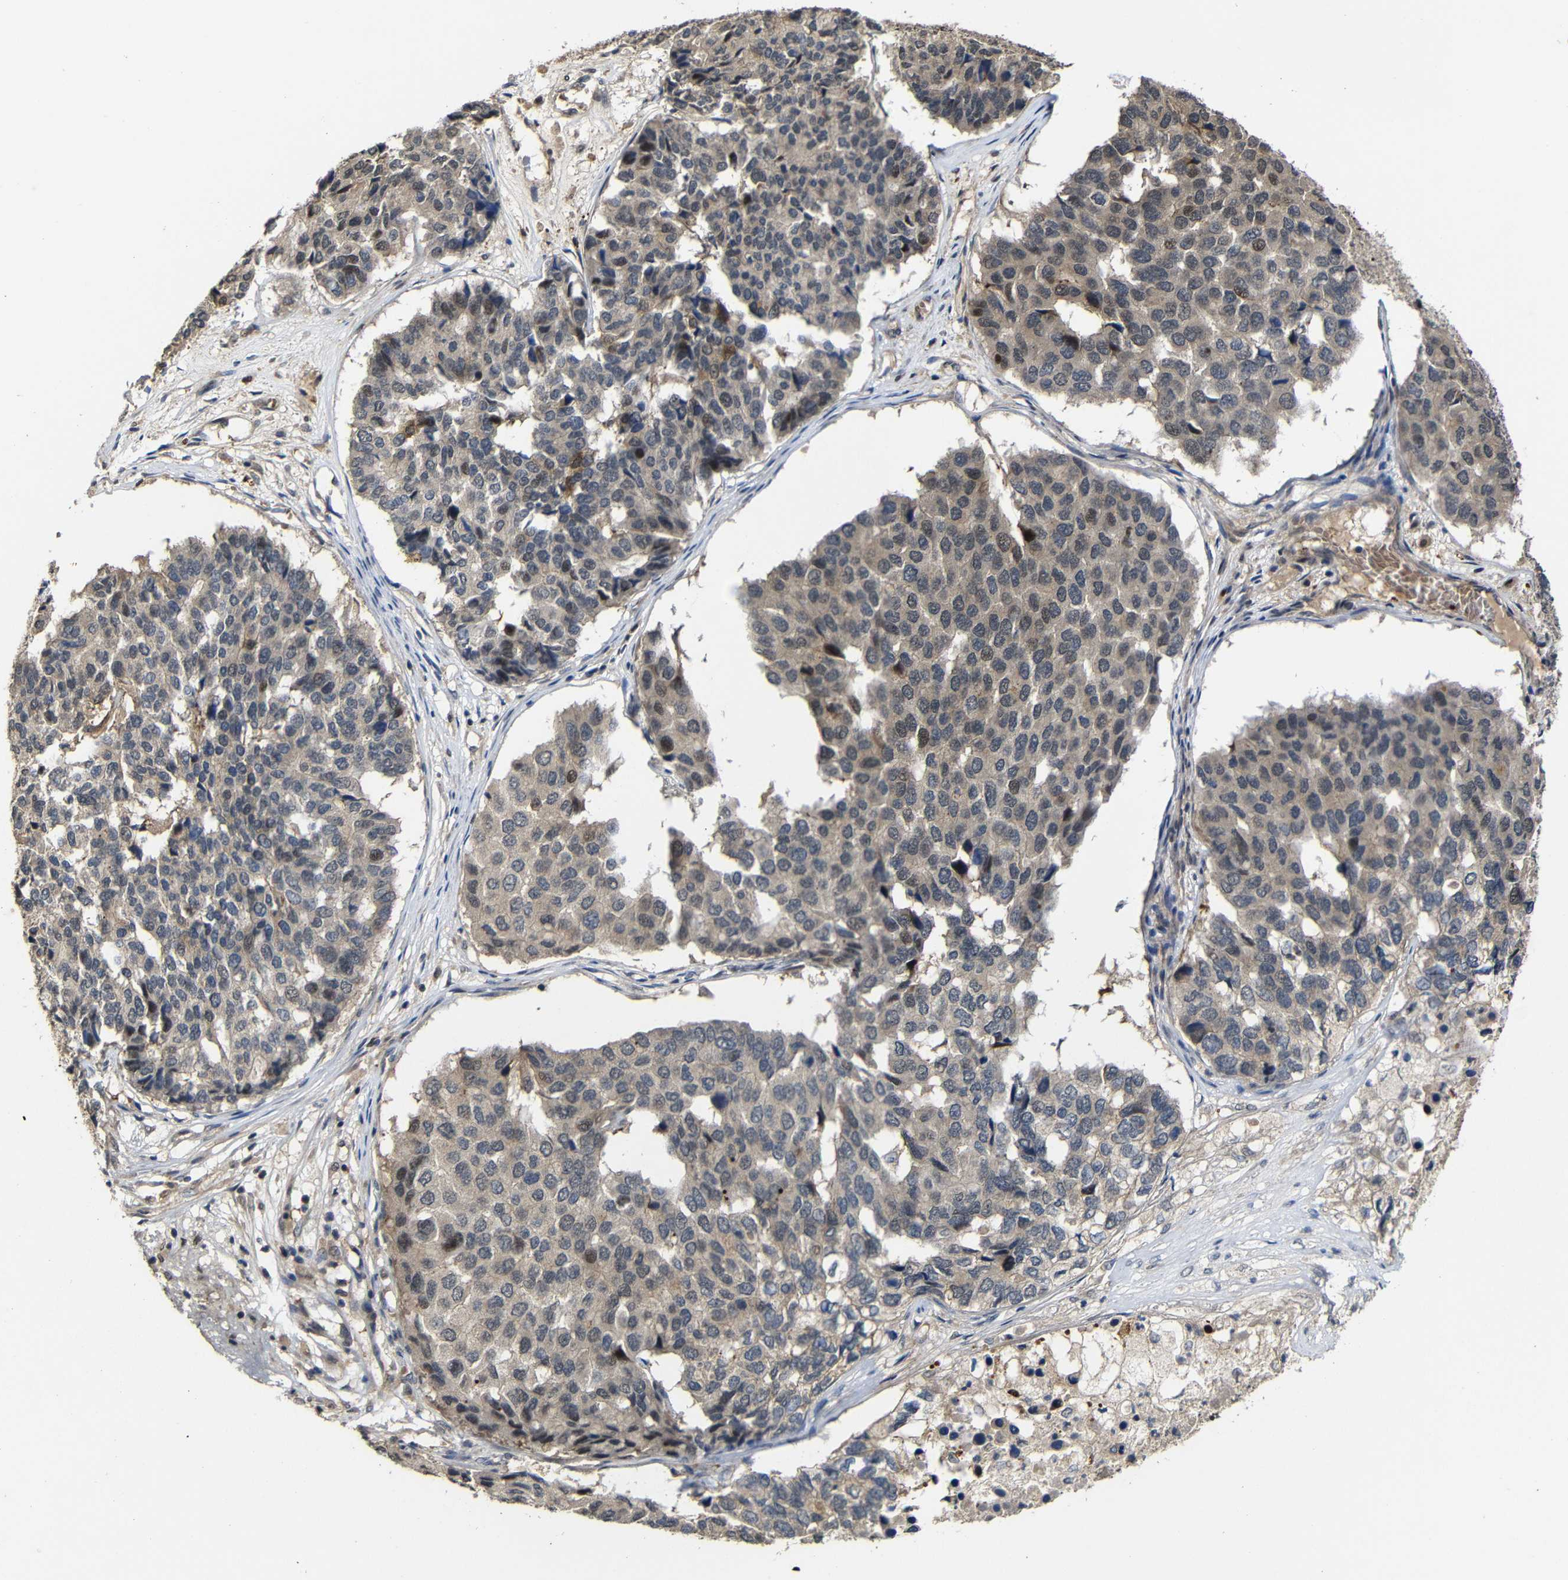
{"staining": {"intensity": "weak", "quantity": ">75%", "location": "cytoplasmic/membranous,nuclear"}, "tissue": "pancreatic cancer", "cell_type": "Tumor cells", "image_type": "cancer", "snomed": [{"axis": "morphology", "description": "Adenocarcinoma, NOS"}, {"axis": "topography", "description": "Pancreas"}], "caption": "Weak cytoplasmic/membranous and nuclear protein staining is present in about >75% of tumor cells in adenocarcinoma (pancreatic).", "gene": "ATG12", "patient": {"sex": "male", "age": 50}}